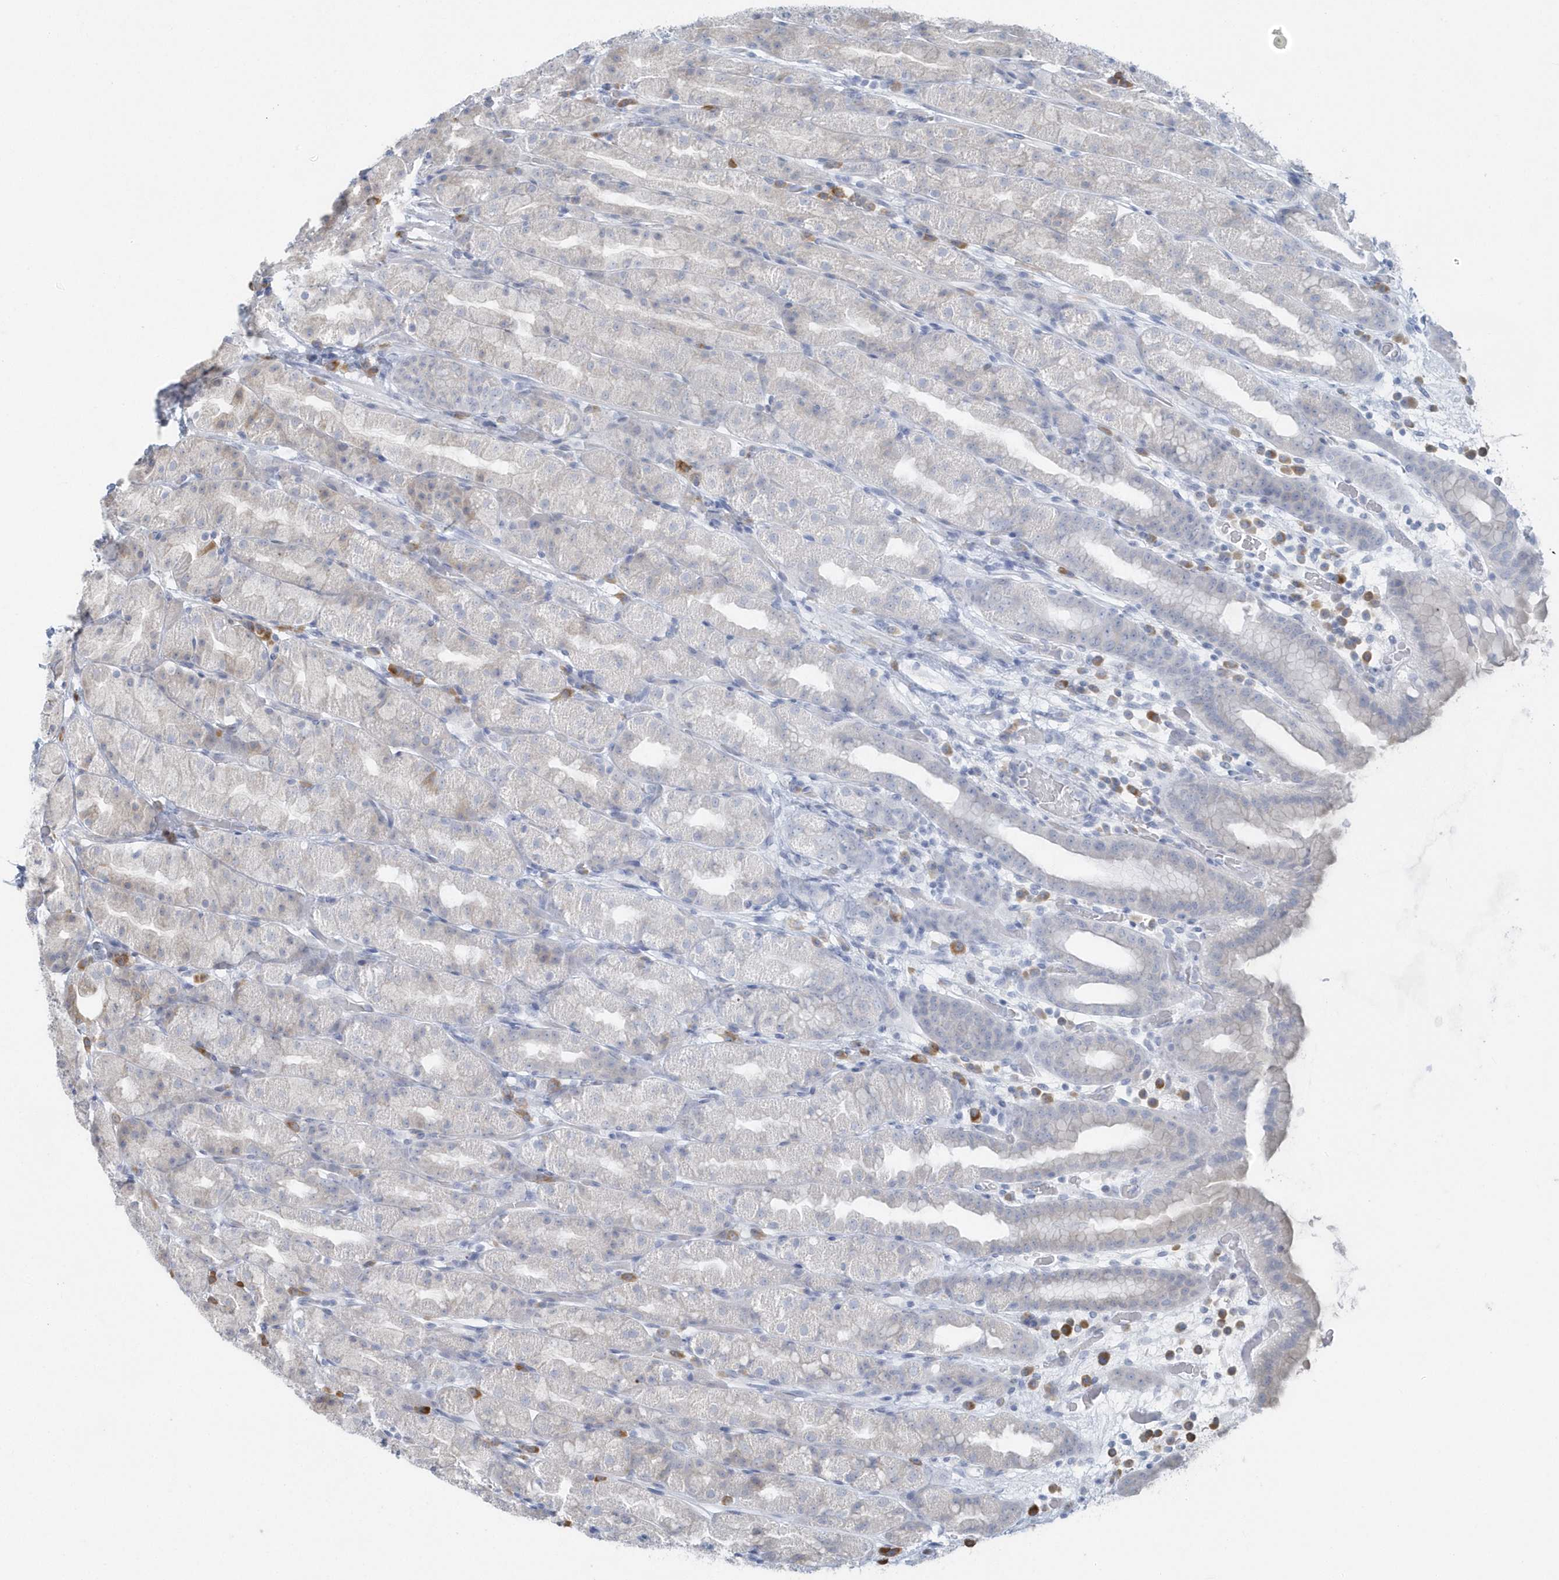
{"staining": {"intensity": "weak", "quantity": "<25%", "location": "cytoplasmic/membranous"}, "tissue": "stomach", "cell_type": "Glandular cells", "image_type": "normal", "snomed": [{"axis": "morphology", "description": "Normal tissue, NOS"}, {"axis": "topography", "description": "Stomach, upper"}], "caption": "Stomach stained for a protein using immunohistochemistry (IHC) exhibits no expression glandular cells.", "gene": "HERPUD1", "patient": {"sex": "male", "age": 68}}